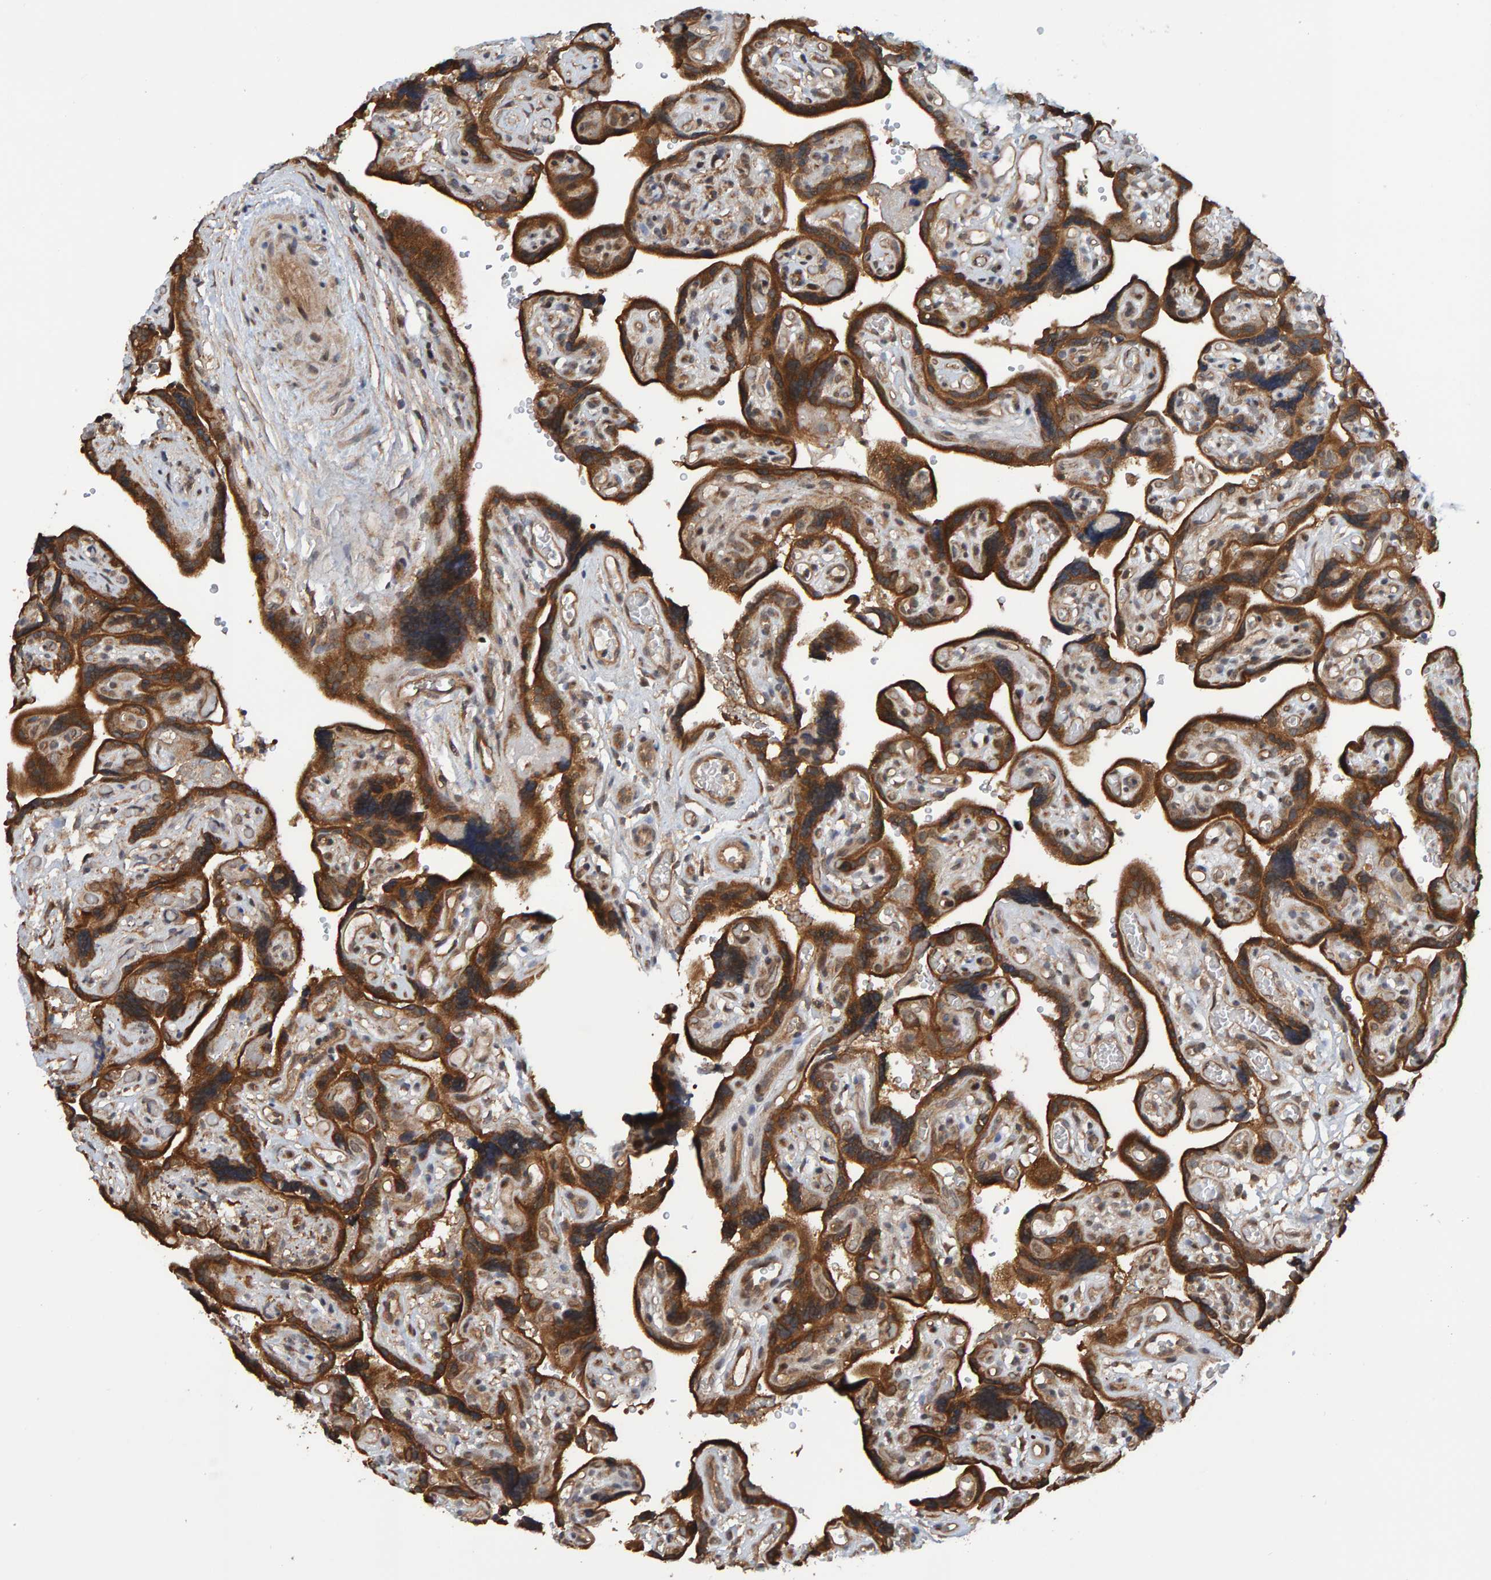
{"staining": {"intensity": "strong", "quantity": ">75%", "location": "cytoplasmic/membranous"}, "tissue": "placenta", "cell_type": "Decidual cells", "image_type": "normal", "snomed": [{"axis": "morphology", "description": "Normal tissue, NOS"}, {"axis": "topography", "description": "Placenta"}], "caption": "Immunohistochemistry histopathology image of benign placenta: human placenta stained using immunohistochemistry (IHC) reveals high levels of strong protein expression localized specifically in the cytoplasmic/membranous of decidual cells, appearing as a cytoplasmic/membranous brown color.", "gene": "SCRN2", "patient": {"sex": "female", "age": 30}}